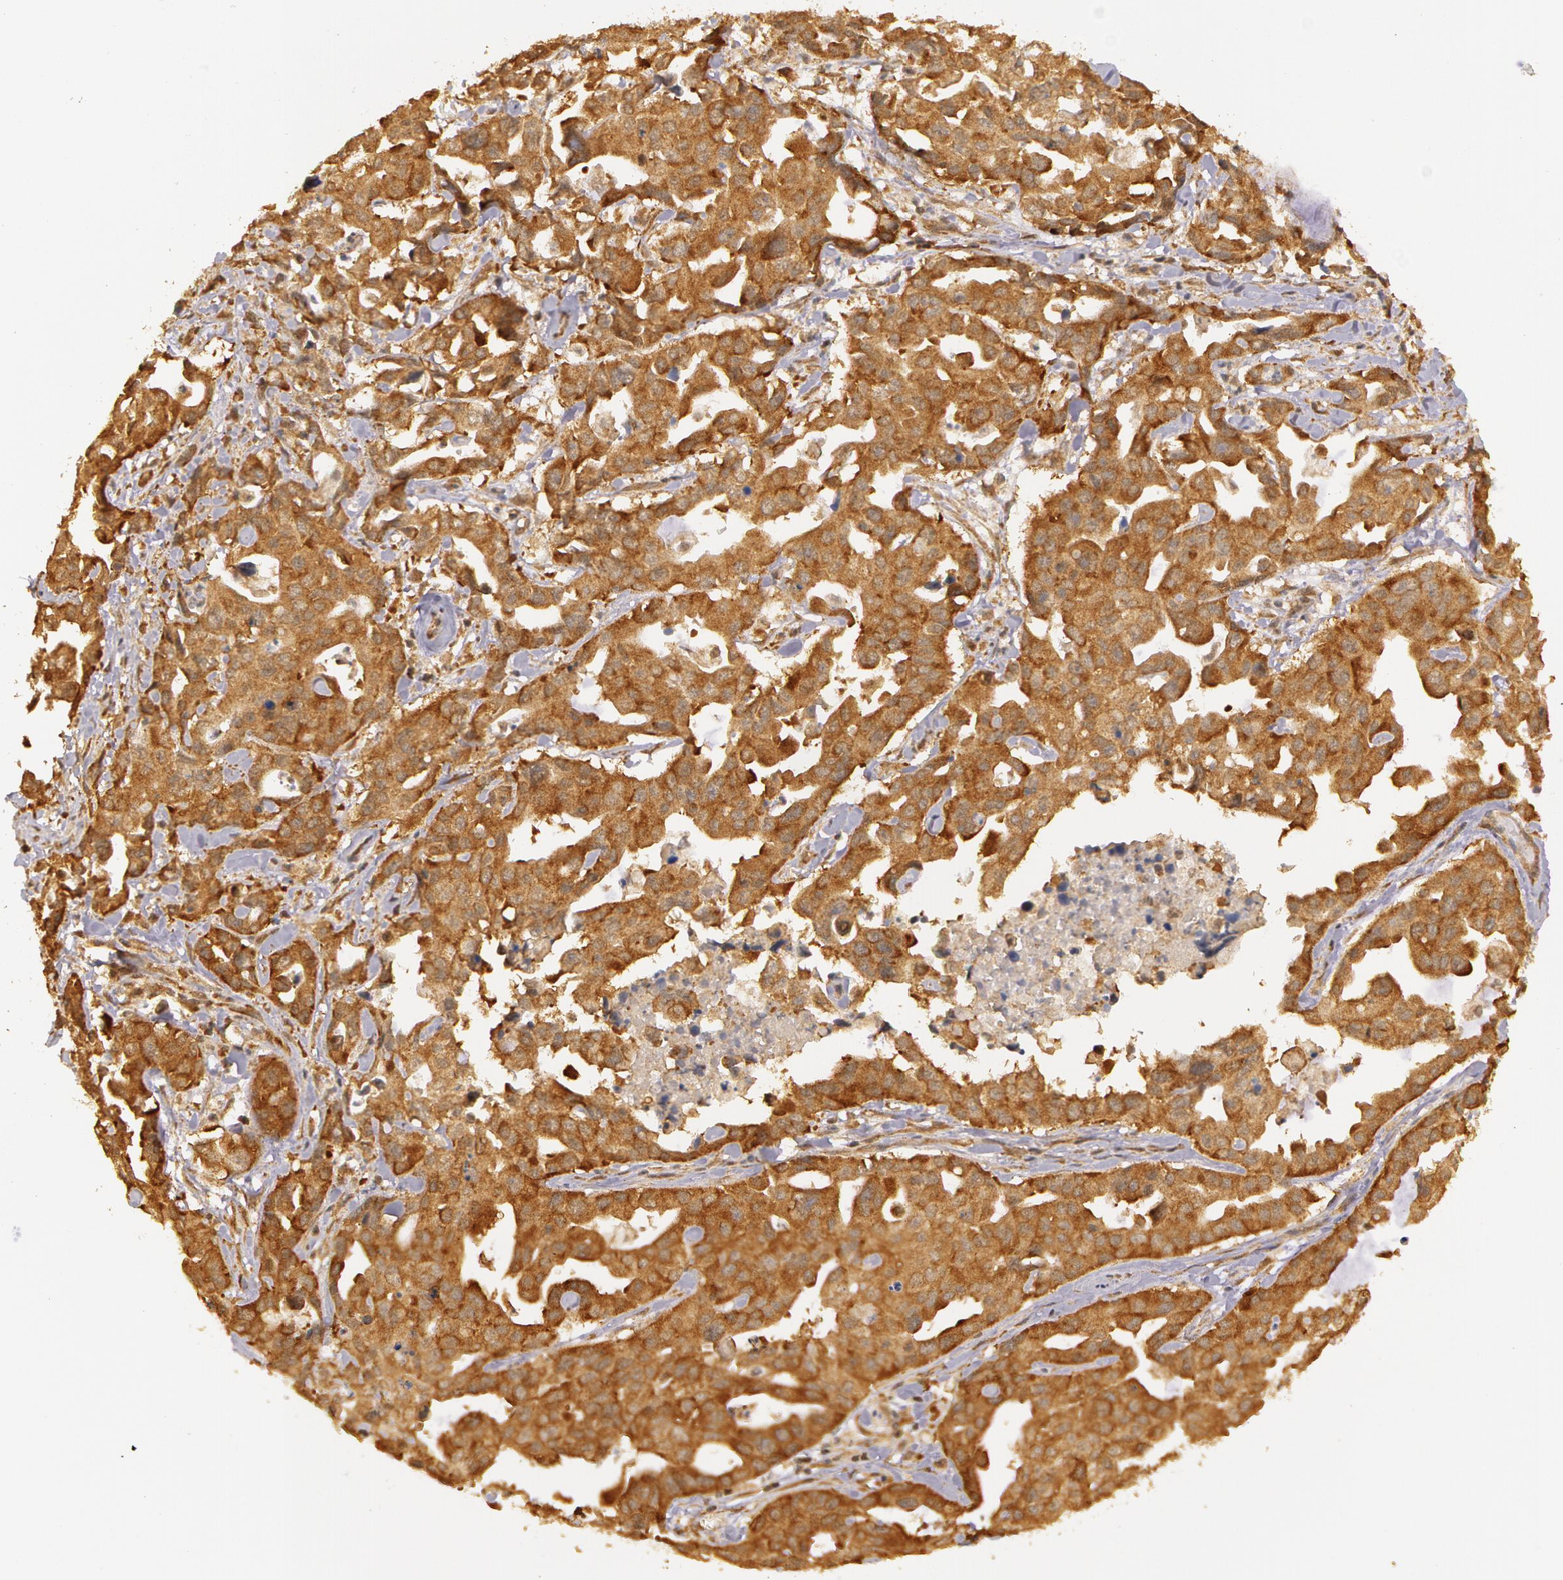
{"staining": {"intensity": "moderate", "quantity": ">75%", "location": "cytoplasmic/membranous"}, "tissue": "lung cancer", "cell_type": "Tumor cells", "image_type": "cancer", "snomed": [{"axis": "morphology", "description": "Adenocarcinoma, NOS"}, {"axis": "topography", "description": "Lung"}], "caption": "Immunohistochemistry micrograph of neoplastic tissue: human lung cancer stained using IHC exhibits medium levels of moderate protein expression localized specifically in the cytoplasmic/membranous of tumor cells, appearing as a cytoplasmic/membranous brown color.", "gene": "ASCC2", "patient": {"sex": "male", "age": 64}}